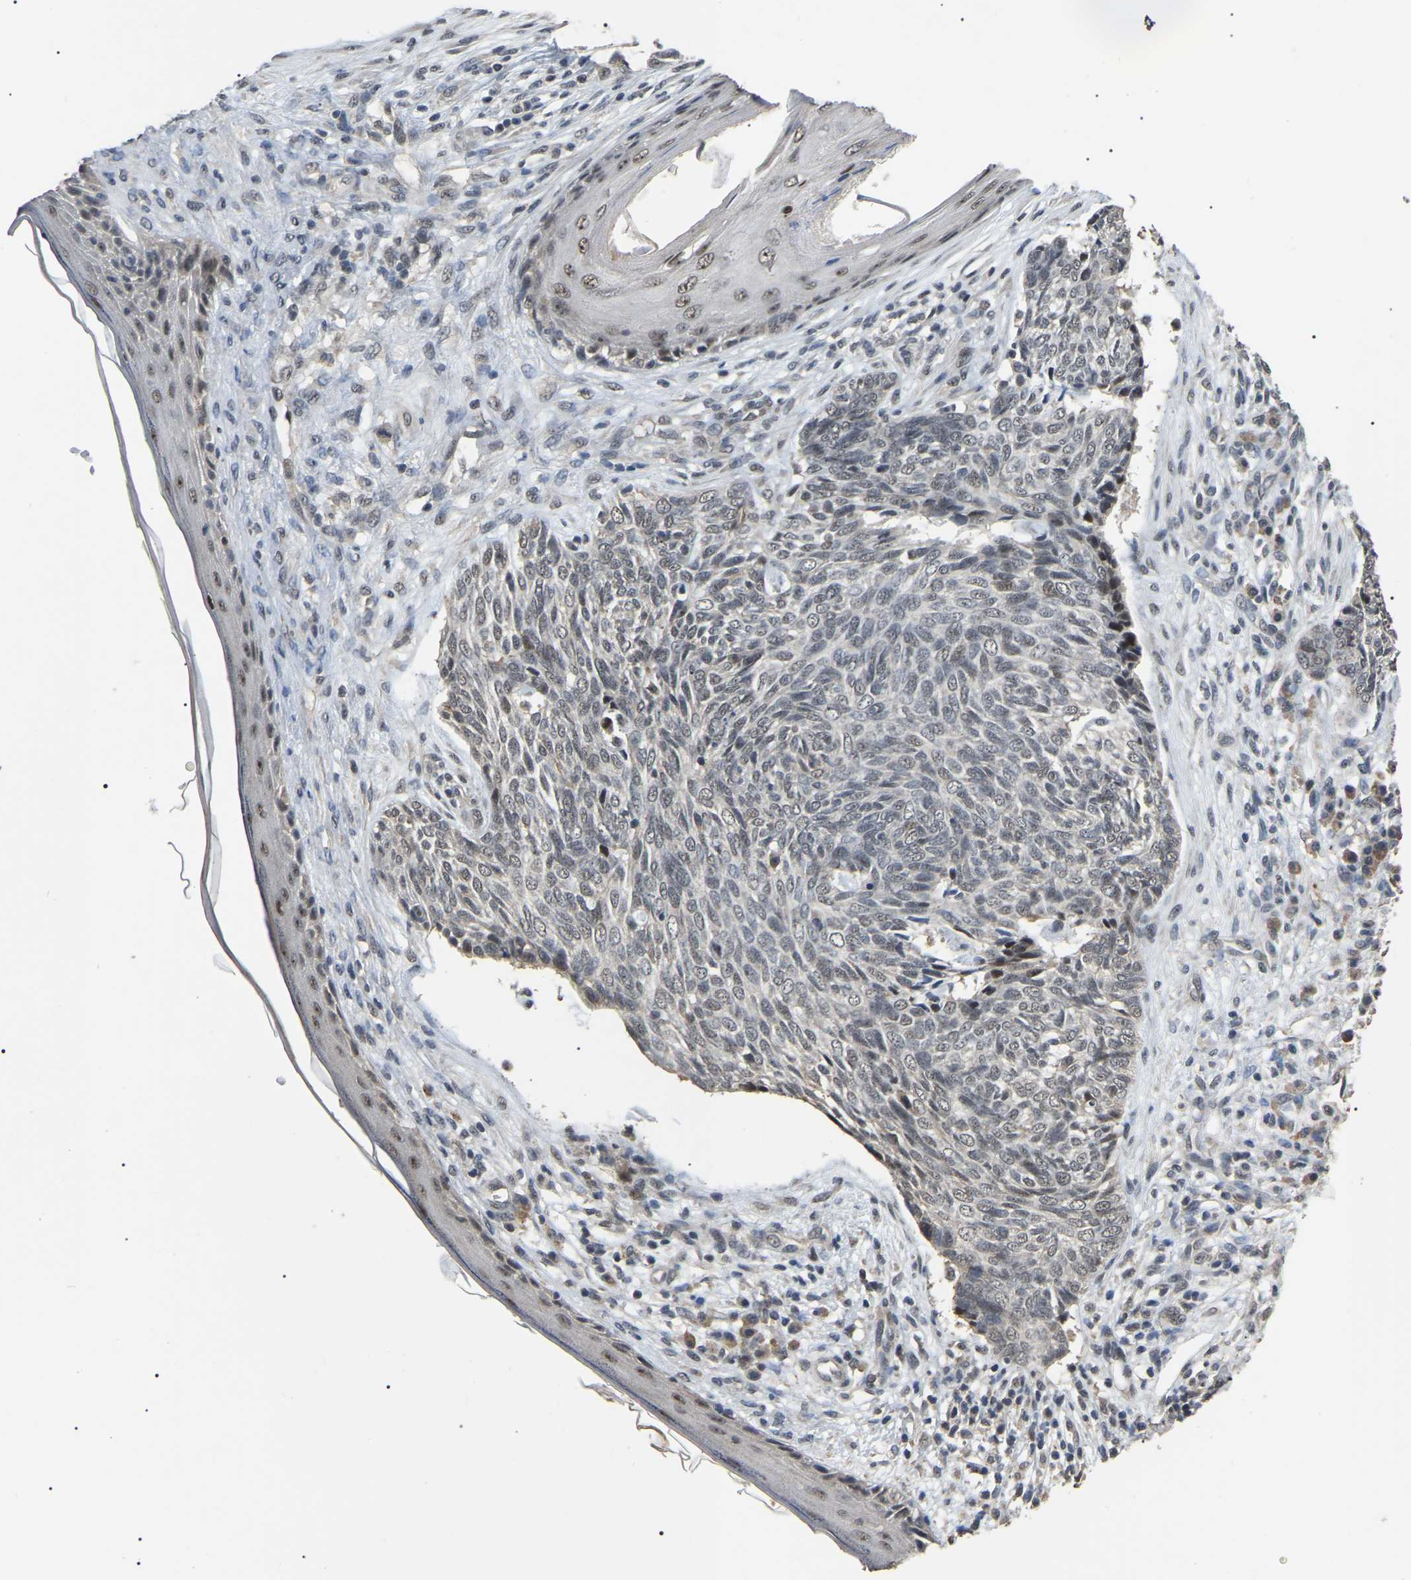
{"staining": {"intensity": "weak", "quantity": "<25%", "location": "nuclear"}, "tissue": "skin cancer", "cell_type": "Tumor cells", "image_type": "cancer", "snomed": [{"axis": "morphology", "description": "Basal cell carcinoma"}, {"axis": "topography", "description": "Skin"}], "caption": "This is an immunohistochemistry (IHC) photomicrograph of human skin cancer (basal cell carcinoma). There is no expression in tumor cells.", "gene": "PPM1E", "patient": {"sex": "female", "age": 84}}